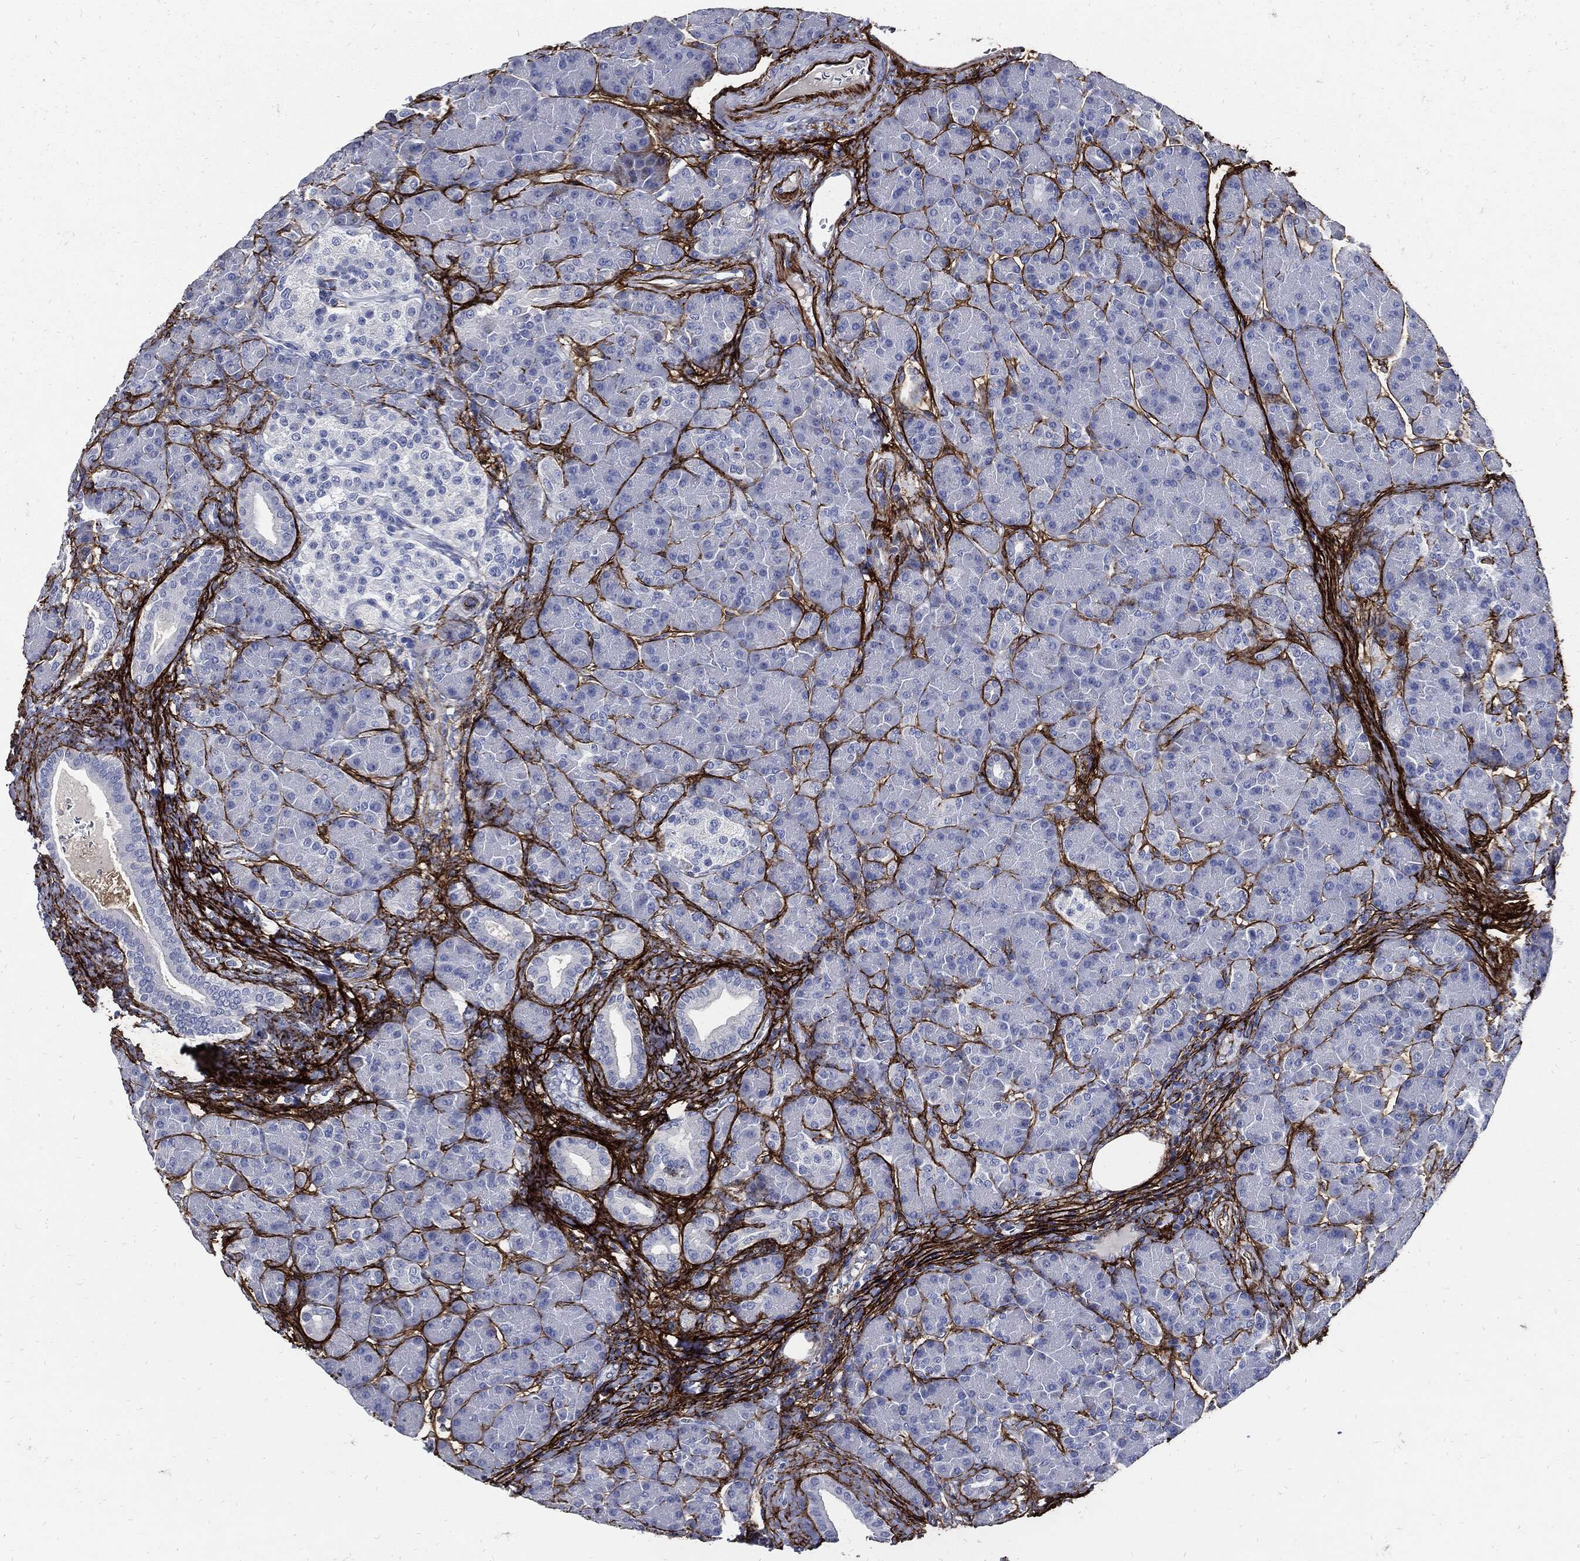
{"staining": {"intensity": "negative", "quantity": "none", "location": "none"}, "tissue": "pancreas", "cell_type": "Exocrine glandular cells", "image_type": "normal", "snomed": [{"axis": "morphology", "description": "Normal tissue, NOS"}, {"axis": "topography", "description": "Pancreas"}], "caption": "Immunohistochemistry (IHC) histopathology image of normal human pancreas stained for a protein (brown), which exhibits no expression in exocrine glandular cells. (DAB immunohistochemistry (IHC) visualized using brightfield microscopy, high magnification).", "gene": "FBN1", "patient": {"sex": "female", "age": 63}}